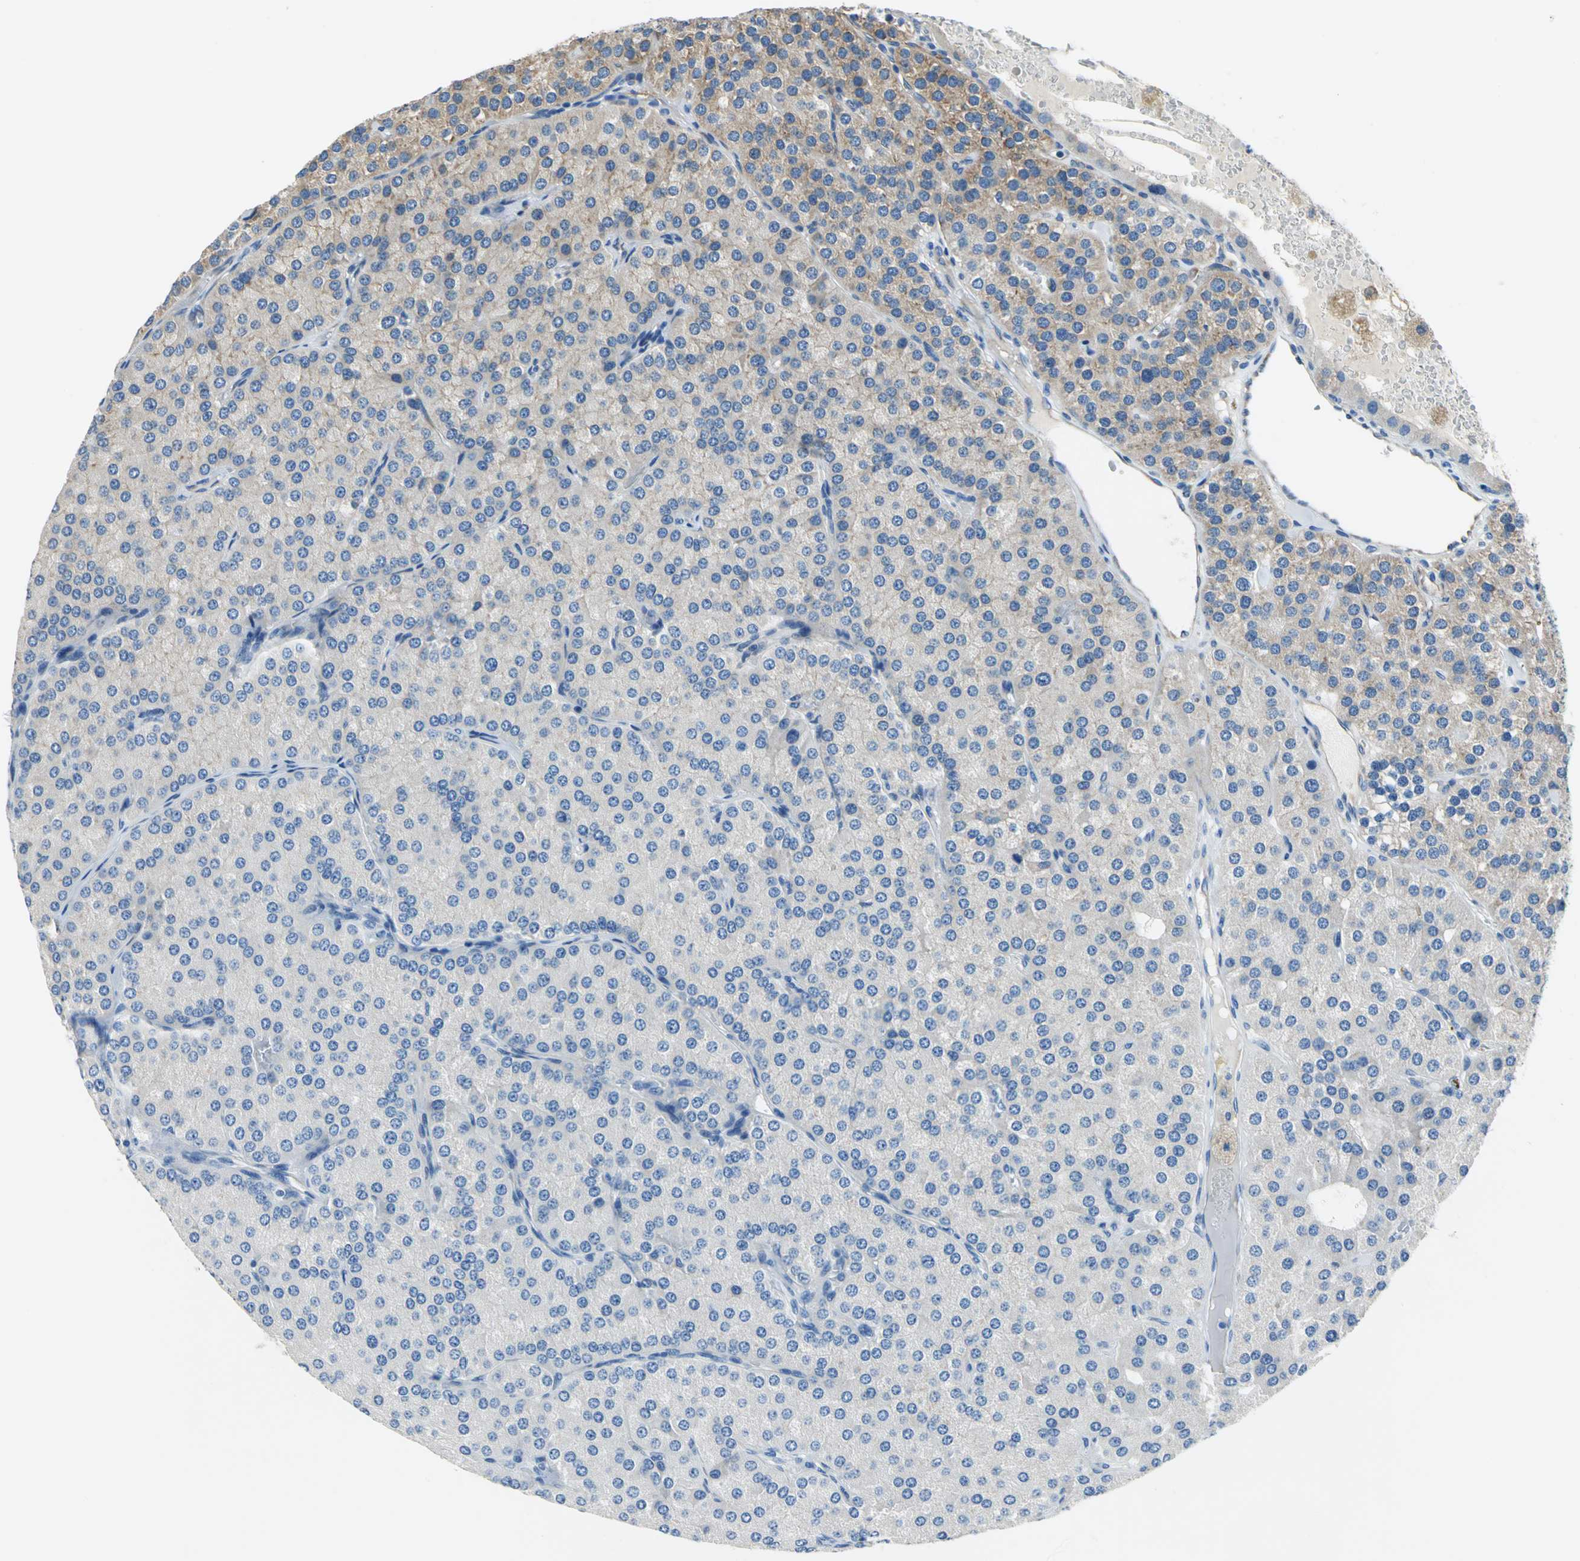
{"staining": {"intensity": "moderate", "quantity": "<25%", "location": "cytoplasmic/membranous"}, "tissue": "parathyroid gland", "cell_type": "Glandular cells", "image_type": "normal", "snomed": [{"axis": "morphology", "description": "Normal tissue, NOS"}, {"axis": "morphology", "description": "Adenoma, NOS"}, {"axis": "topography", "description": "Parathyroid gland"}], "caption": "Immunohistochemistry (DAB (3,3'-diaminobenzidine)) staining of unremarkable parathyroid gland shows moderate cytoplasmic/membranous protein staining in approximately <25% of glandular cells.", "gene": "TRIM25", "patient": {"sex": "female", "age": 86}}